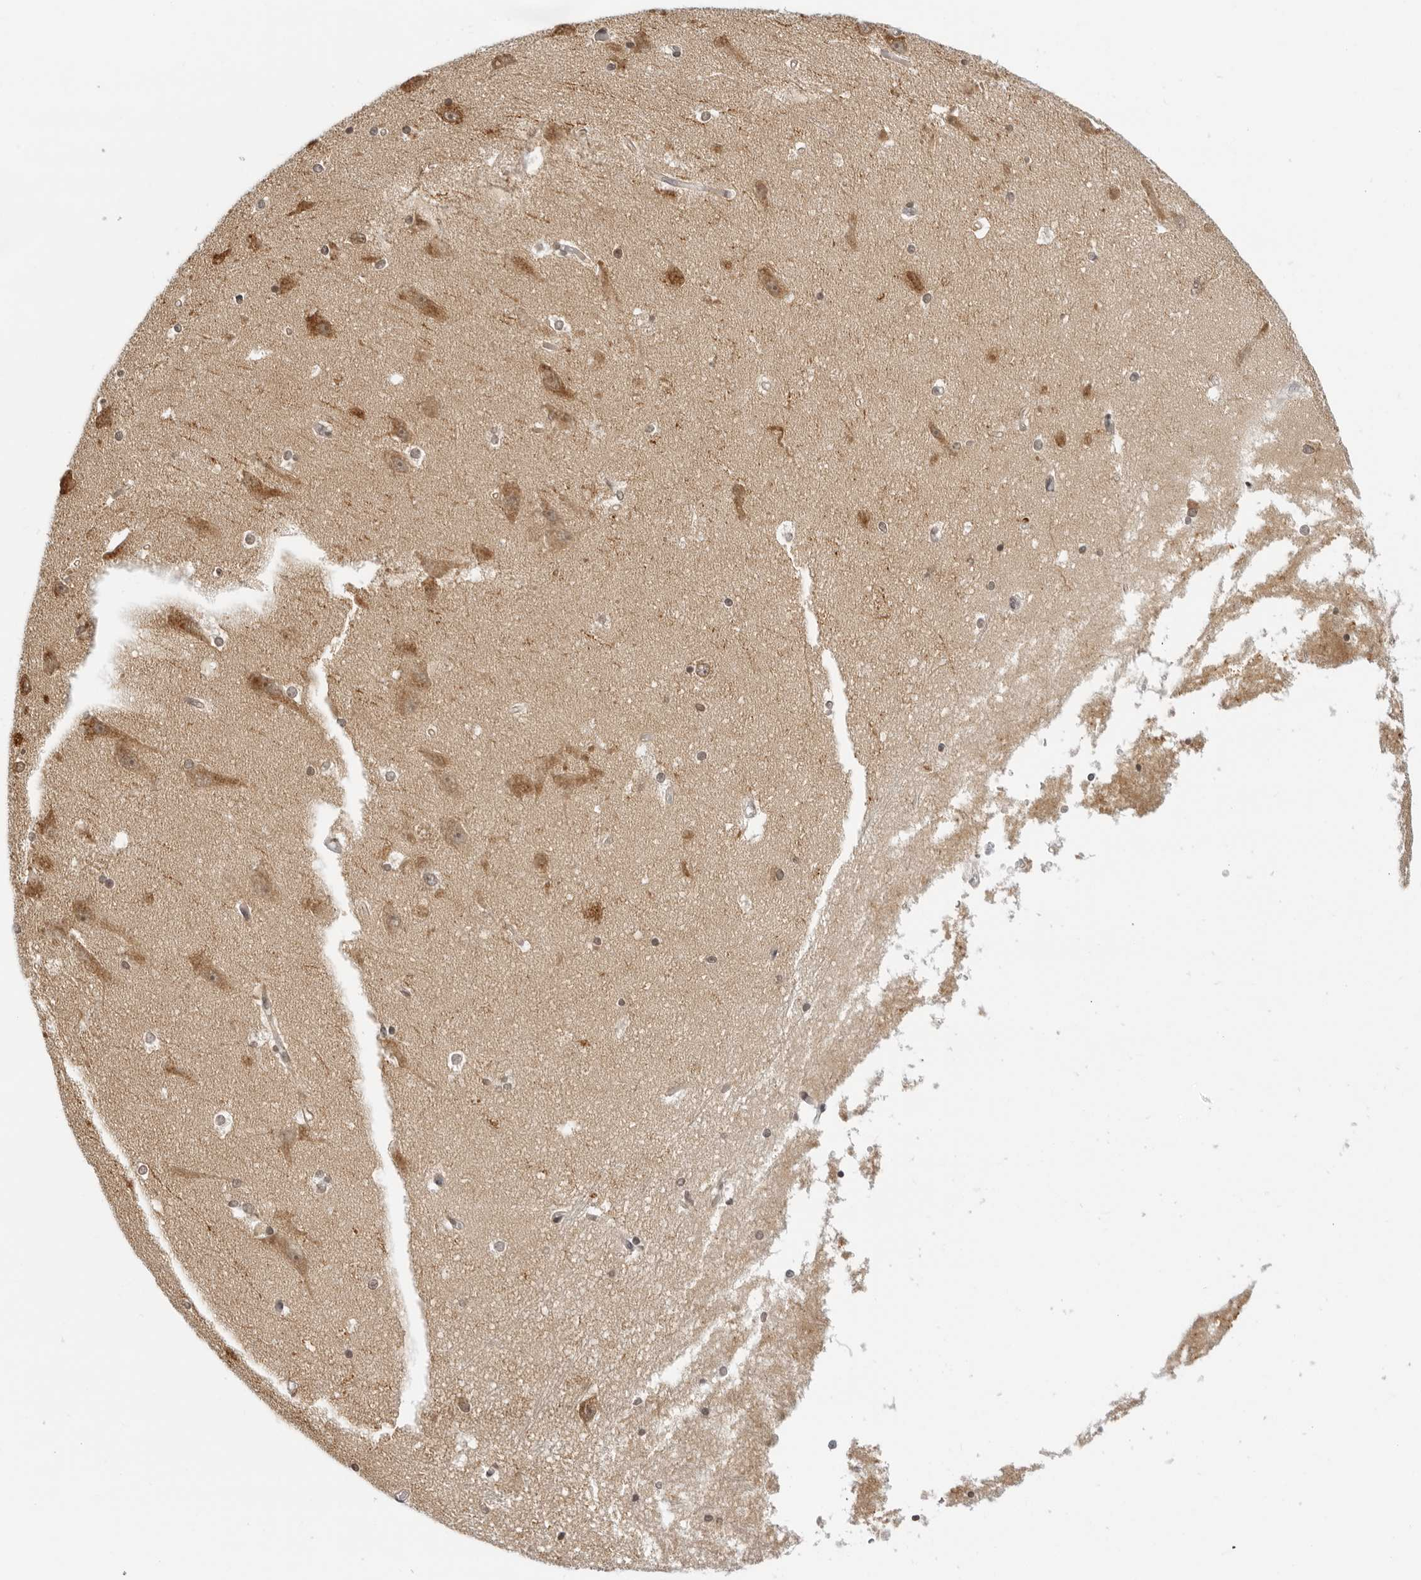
{"staining": {"intensity": "weak", "quantity": "25%-75%", "location": "nuclear"}, "tissue": "hippocampus", "cell_type": "Glial cells", "image_type": "normal", "snomed": [{"axis": "morphology", "description": "Normal tissue, NOS"}, {"axis": "topography", "description": "Hippocampus"}], "caption": "IHC (DAB) staining of unremarkable hippocampus demonstrates weak nuclear protein staining in about 25%-75% of glial cells.", "gene": "MSH6", "patient": {"sex": "male", "age": 45}}